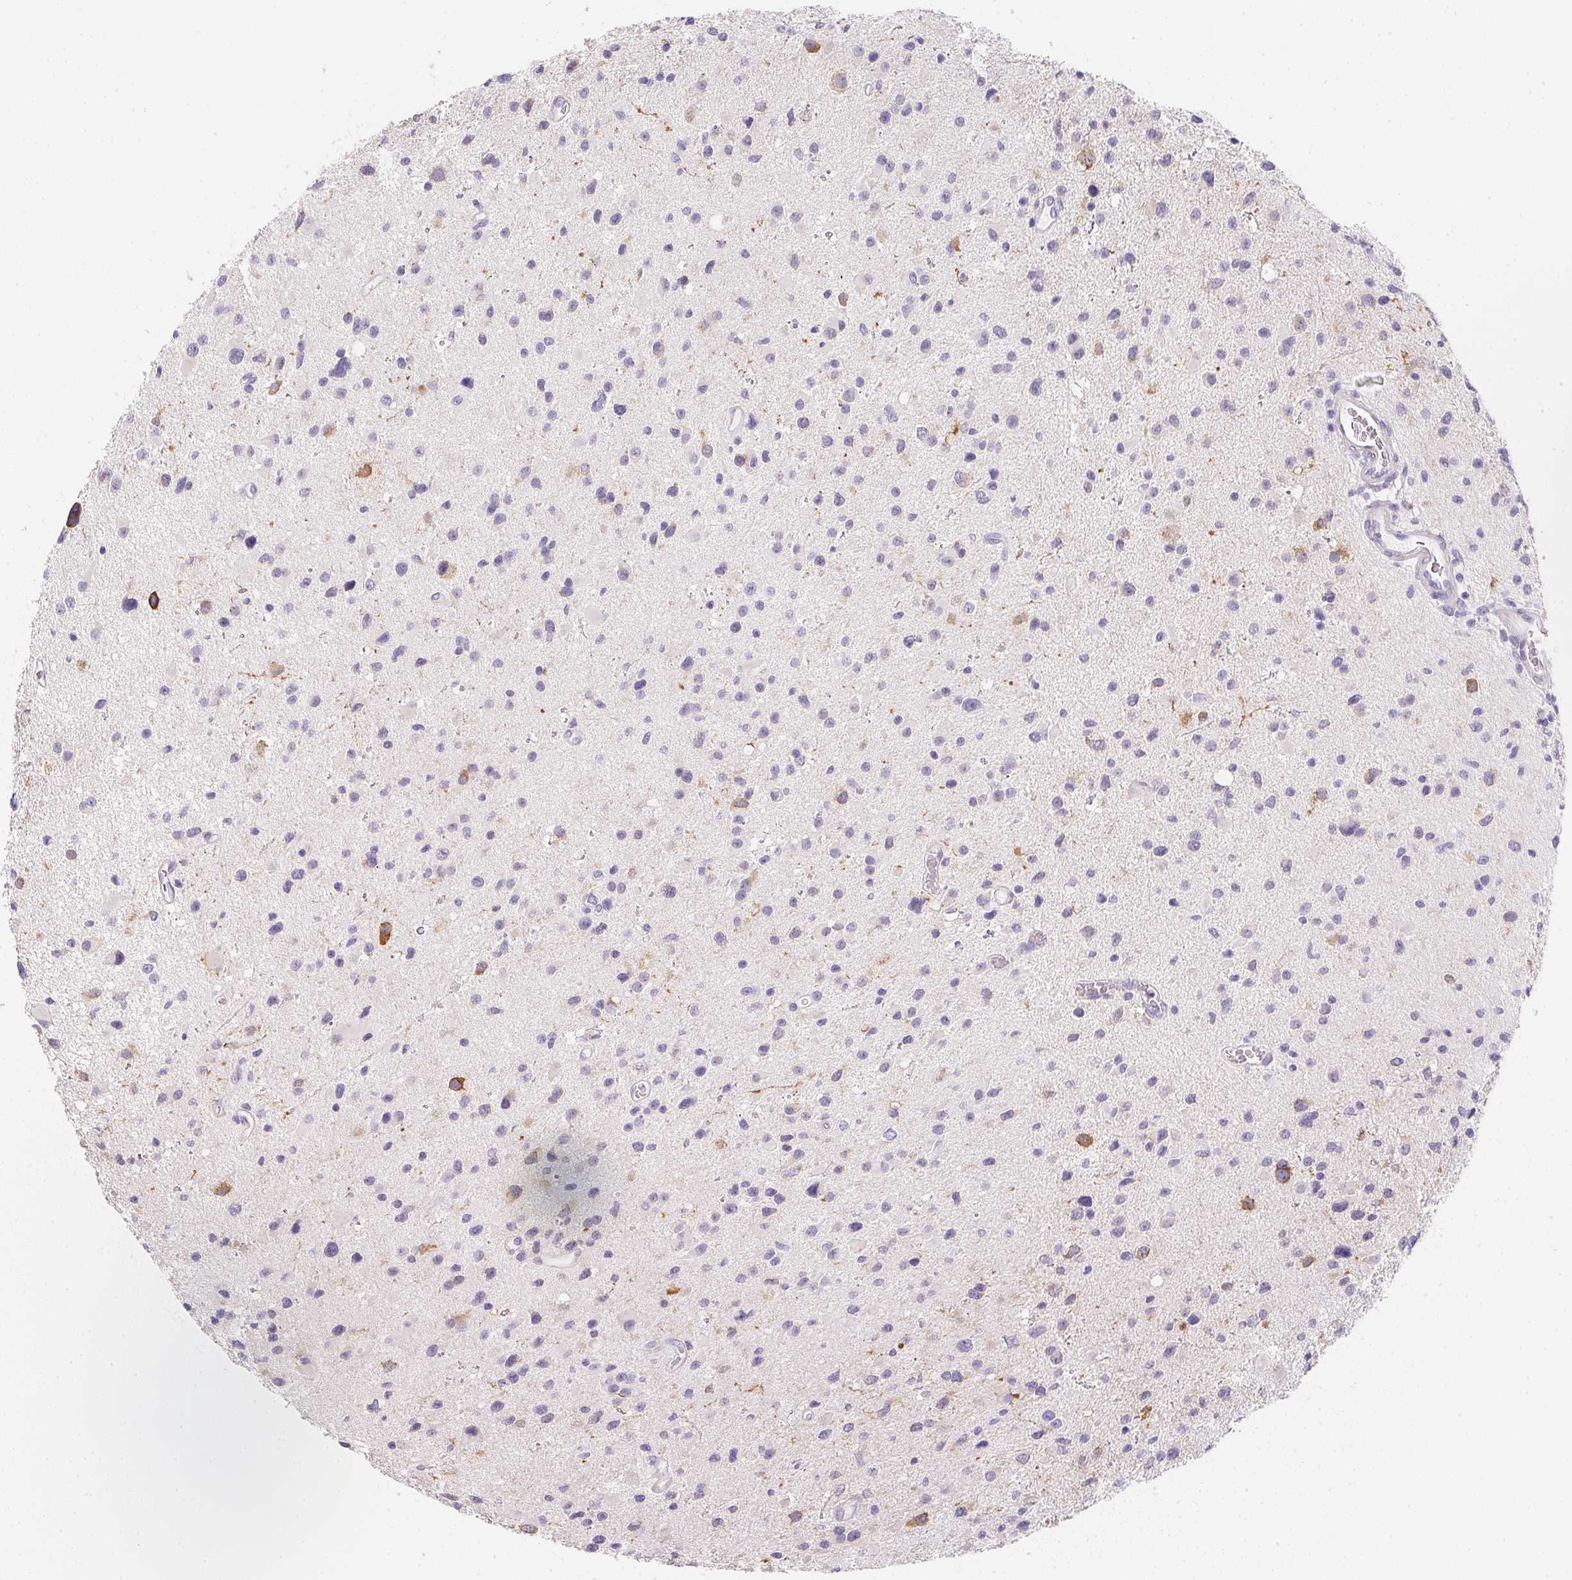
{"staining": {"intensity": "negative", "quantity": "none", "location": "none"}, "tissue": "glioma", "cell_type": "Tumor cells", "image_type": "cancer", "snomed": [{"axis": "morphology", "description": "Glioma, malignant, Low grade"}, {"axis": "topography", "description": "Brain"}], "caption": "Protein analysis of malignant low-grade glioma shows no significant expression in tumor cells. (DAB immunohistochemistry with hematoxylin counter stain).", "gene": "MAP1A", "patient": {"sex": "female", "age": 32}}